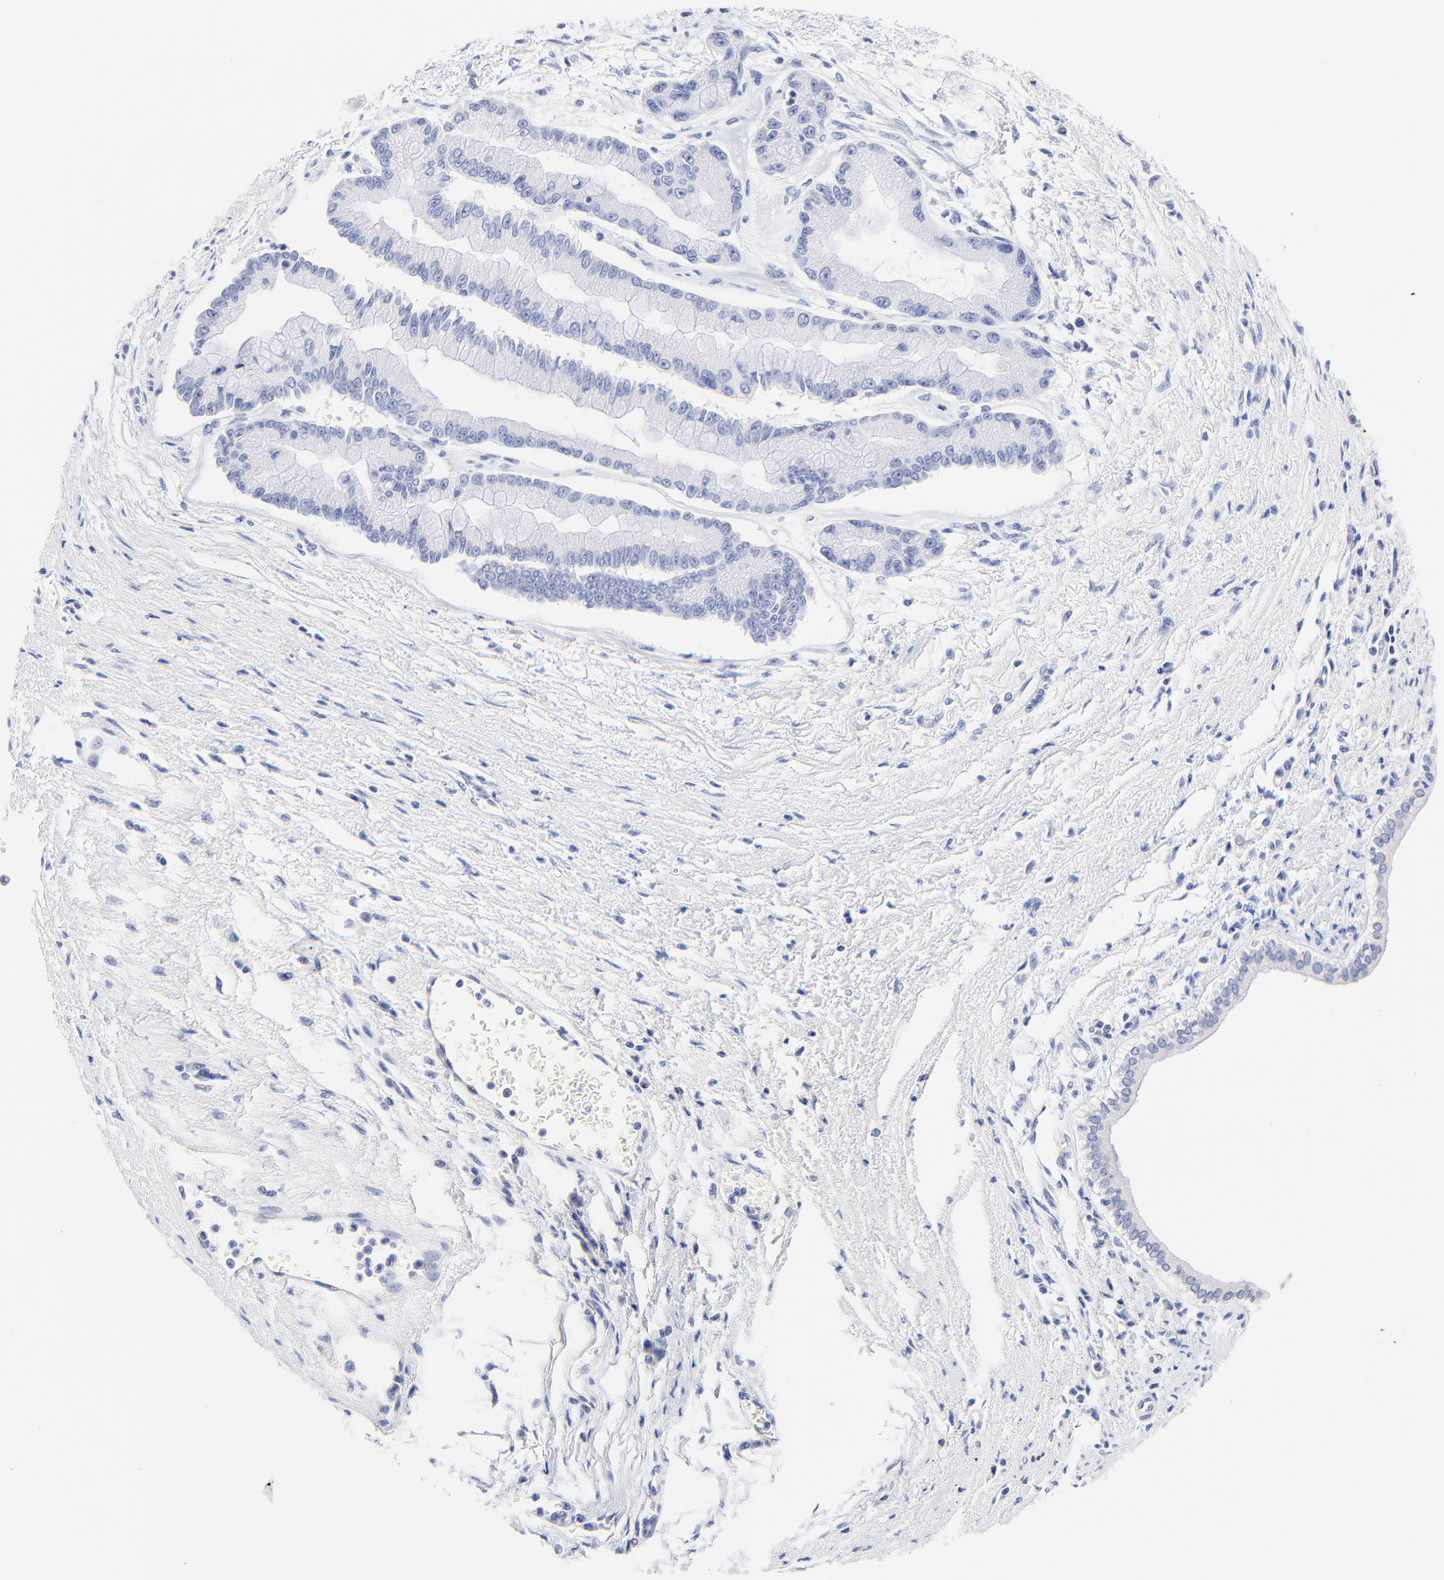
{"staining": {"intensity": "negative", "quantity": "none", "location": "none"}, "tissue": "liver cancer", "cell_type": "Tumor cells", "image_type": "cancer", "snomed": [{"axis": "morphology", "description": "Cholangiocarcinoma"}, {"axis": "topography", "description": "Liver"}], "caption": "This is a image of IHC staining of liver cancer, which shows no staining in tumor cells.", "gene": "RAB3A", "patient": {"sex": "female", "age": 79}}